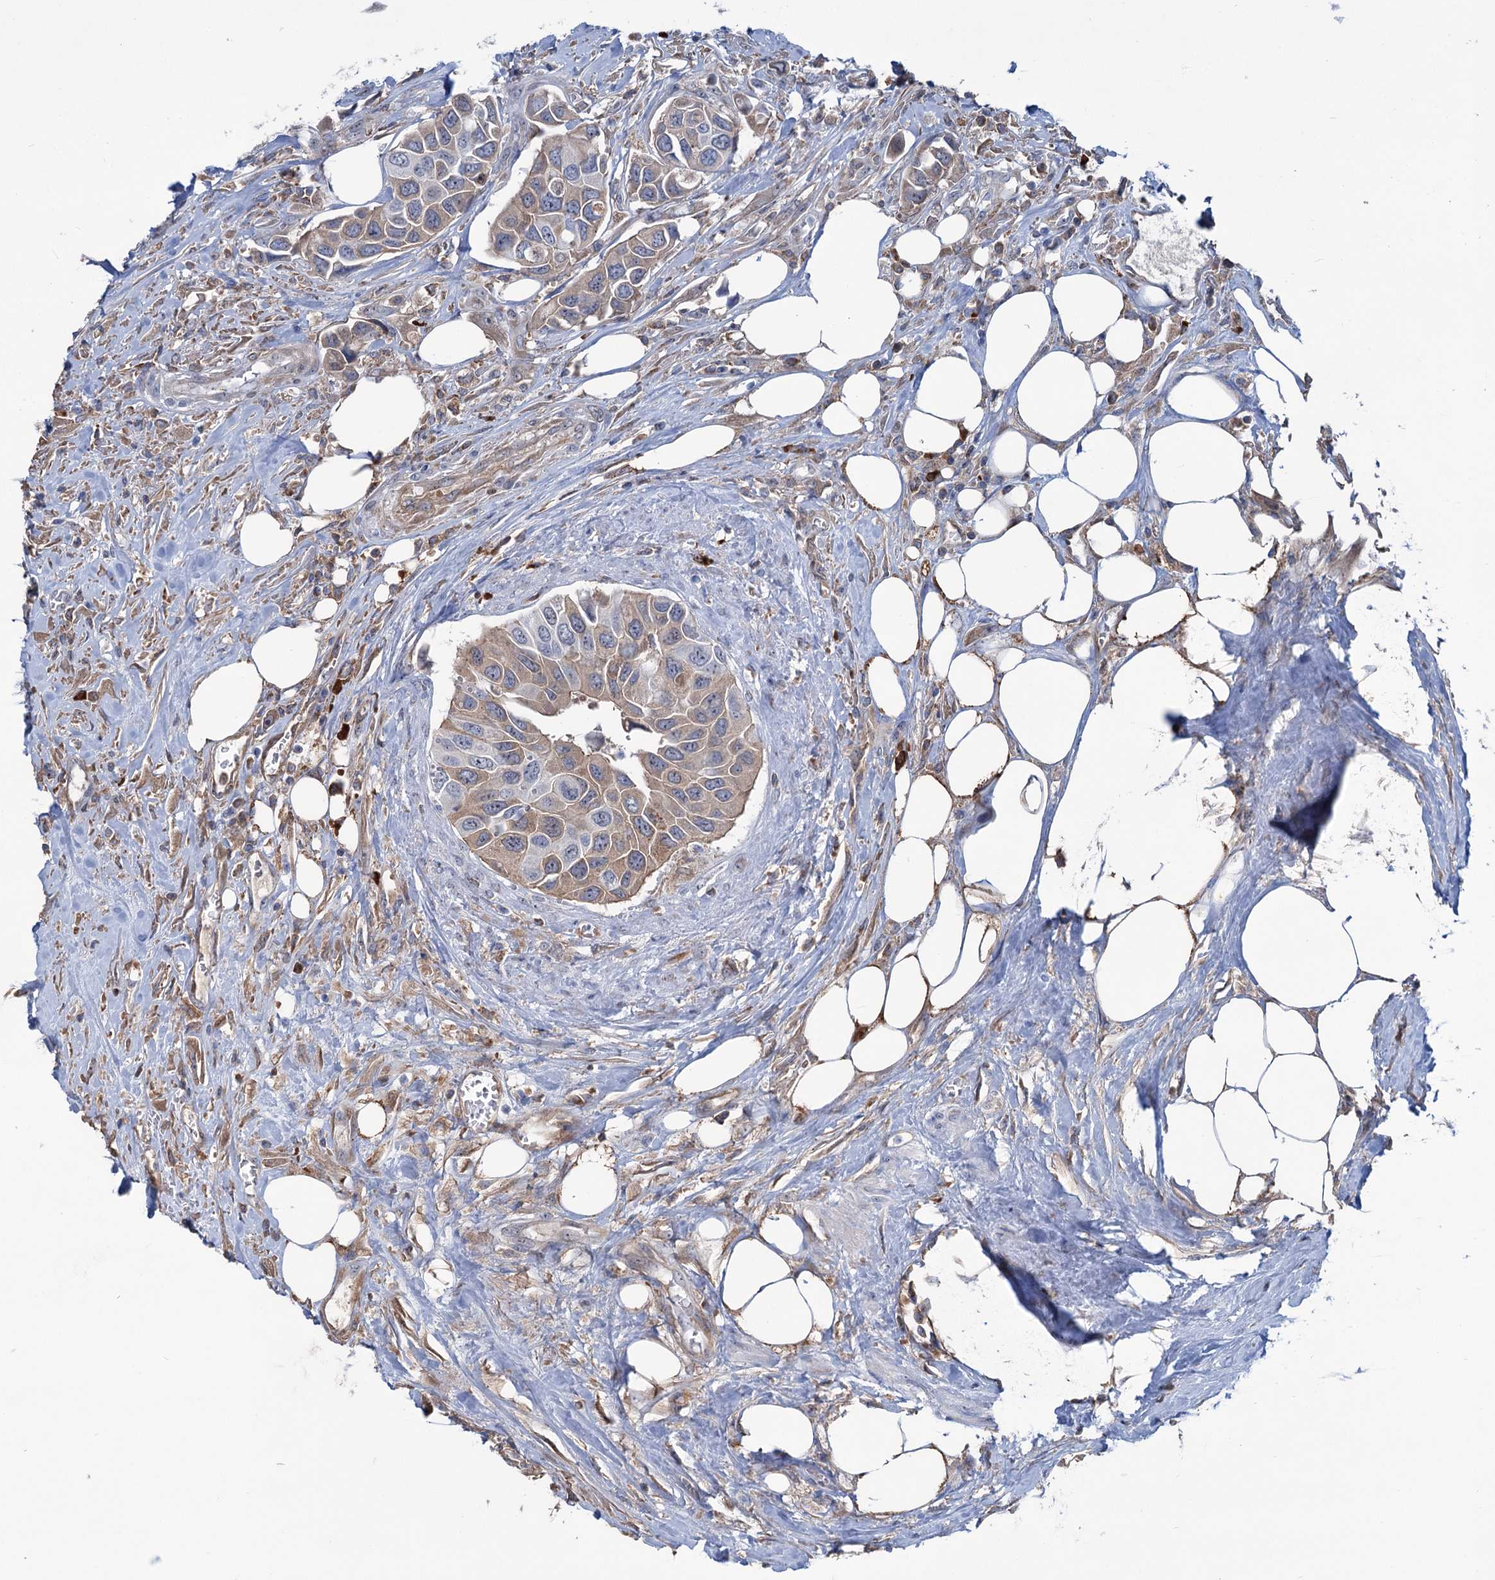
{"staining": {"intensity": "moderate", "quantity": ">75%", "location": "cytoplasmic/membranous"}, "tissue": "urothelial cancer", "cell_type": "Tumor cells", "image_type": "cancer", "snomed": [{"axis": "morphology", "description": "Urothelial carcinoma, High grade"}, {"axis": "topography", "description": "Urinary bladder"}], "caption": "Immunohistochemistry (IHC) photomicrograph of neoplastic tissue: high-grade urothelial carcinoma stained using immunohistochemistry (IHC) shows medium levels of moderate protein expression localized specifically in the cytoplasmic/membranous of tumor cells, appearing as a cytoplasmic/membranous brown color.", "gene": "LPIN1", "patient": {"sex": "male", "age": 74}}